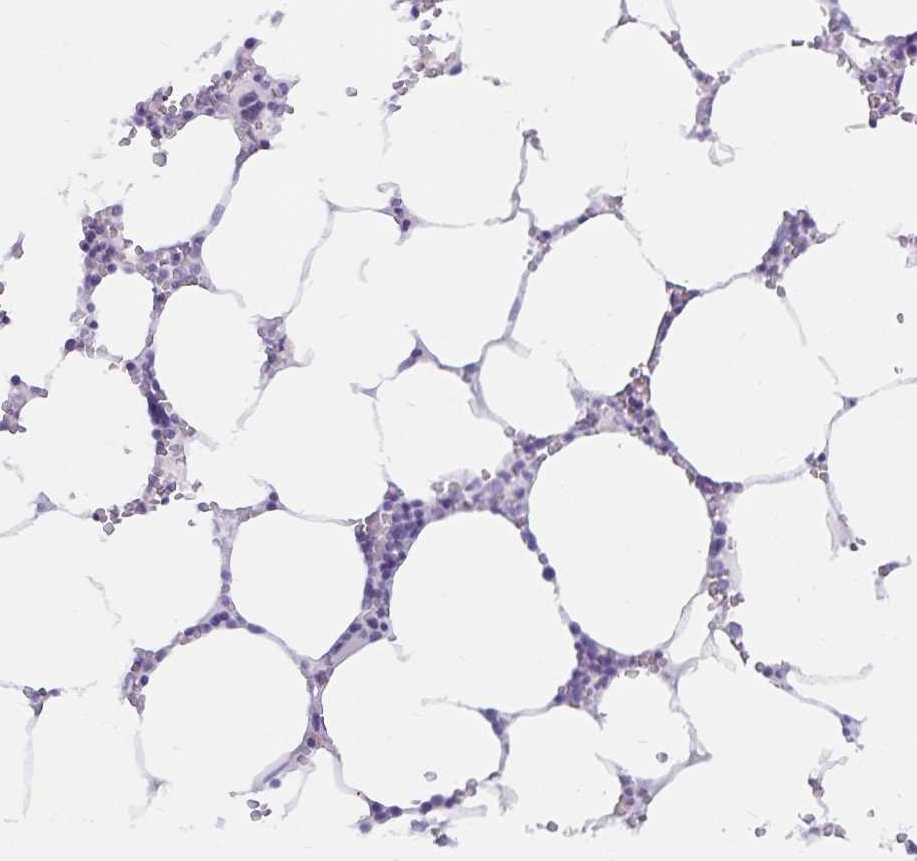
{"staining": {"intensity": "negative", "quantity": "none", "location": "none"}, "tissue": "bone marrow", "cell_type": "Hematopoietic cells", "image_type": "normal", "snomed": [{"axis": "morphology", "description": "Normal tissue, NOS"}, {"axis": "topography", "description": "Bone marrow"}], "caption": "There is no significant positivity in hematopoietic cells of bone marrow.", "gene": "GPR137", "patient": {"sex": "male", "age": 54}}